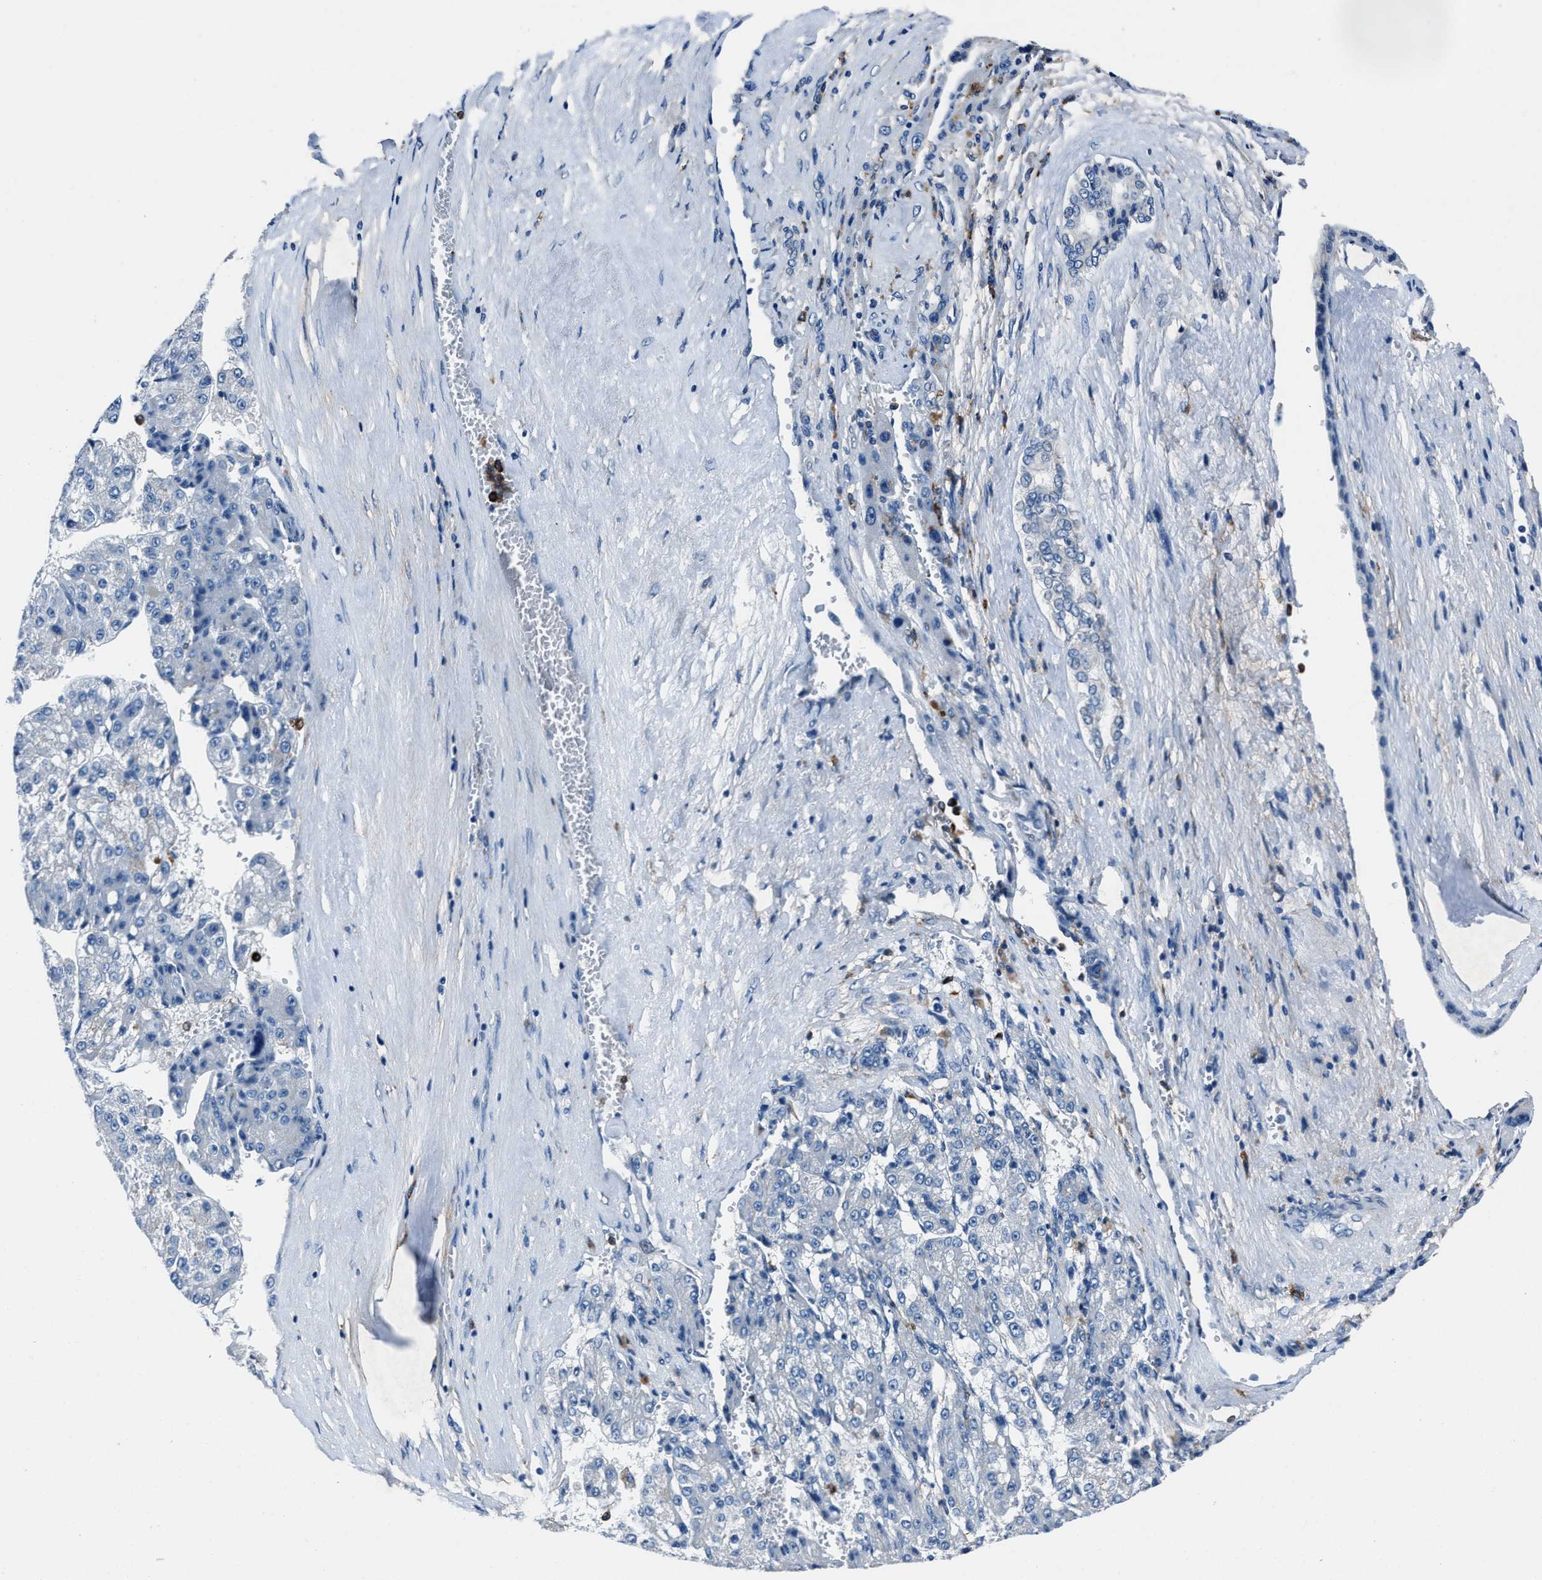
{"staining": {"intensity": "negative", "quantity": "none", "location": "none"}, "tissue": "liver cancer", "cell_type": "Tumor cells", "image_type": "cancer", "snomed": [{"axis": "morphology", "description": "Carcinoma, Hepatocellular, NOS"}, {"axis": "topography", "description": "Liver"}], "caption": "This is a micrograph of immunohistochemistry staining of hepatocellular carcinoma (liver), which shows no positivity in tumor cells.", "gene": "FGL2", "patient": {"sex": "female", "age": 73}}